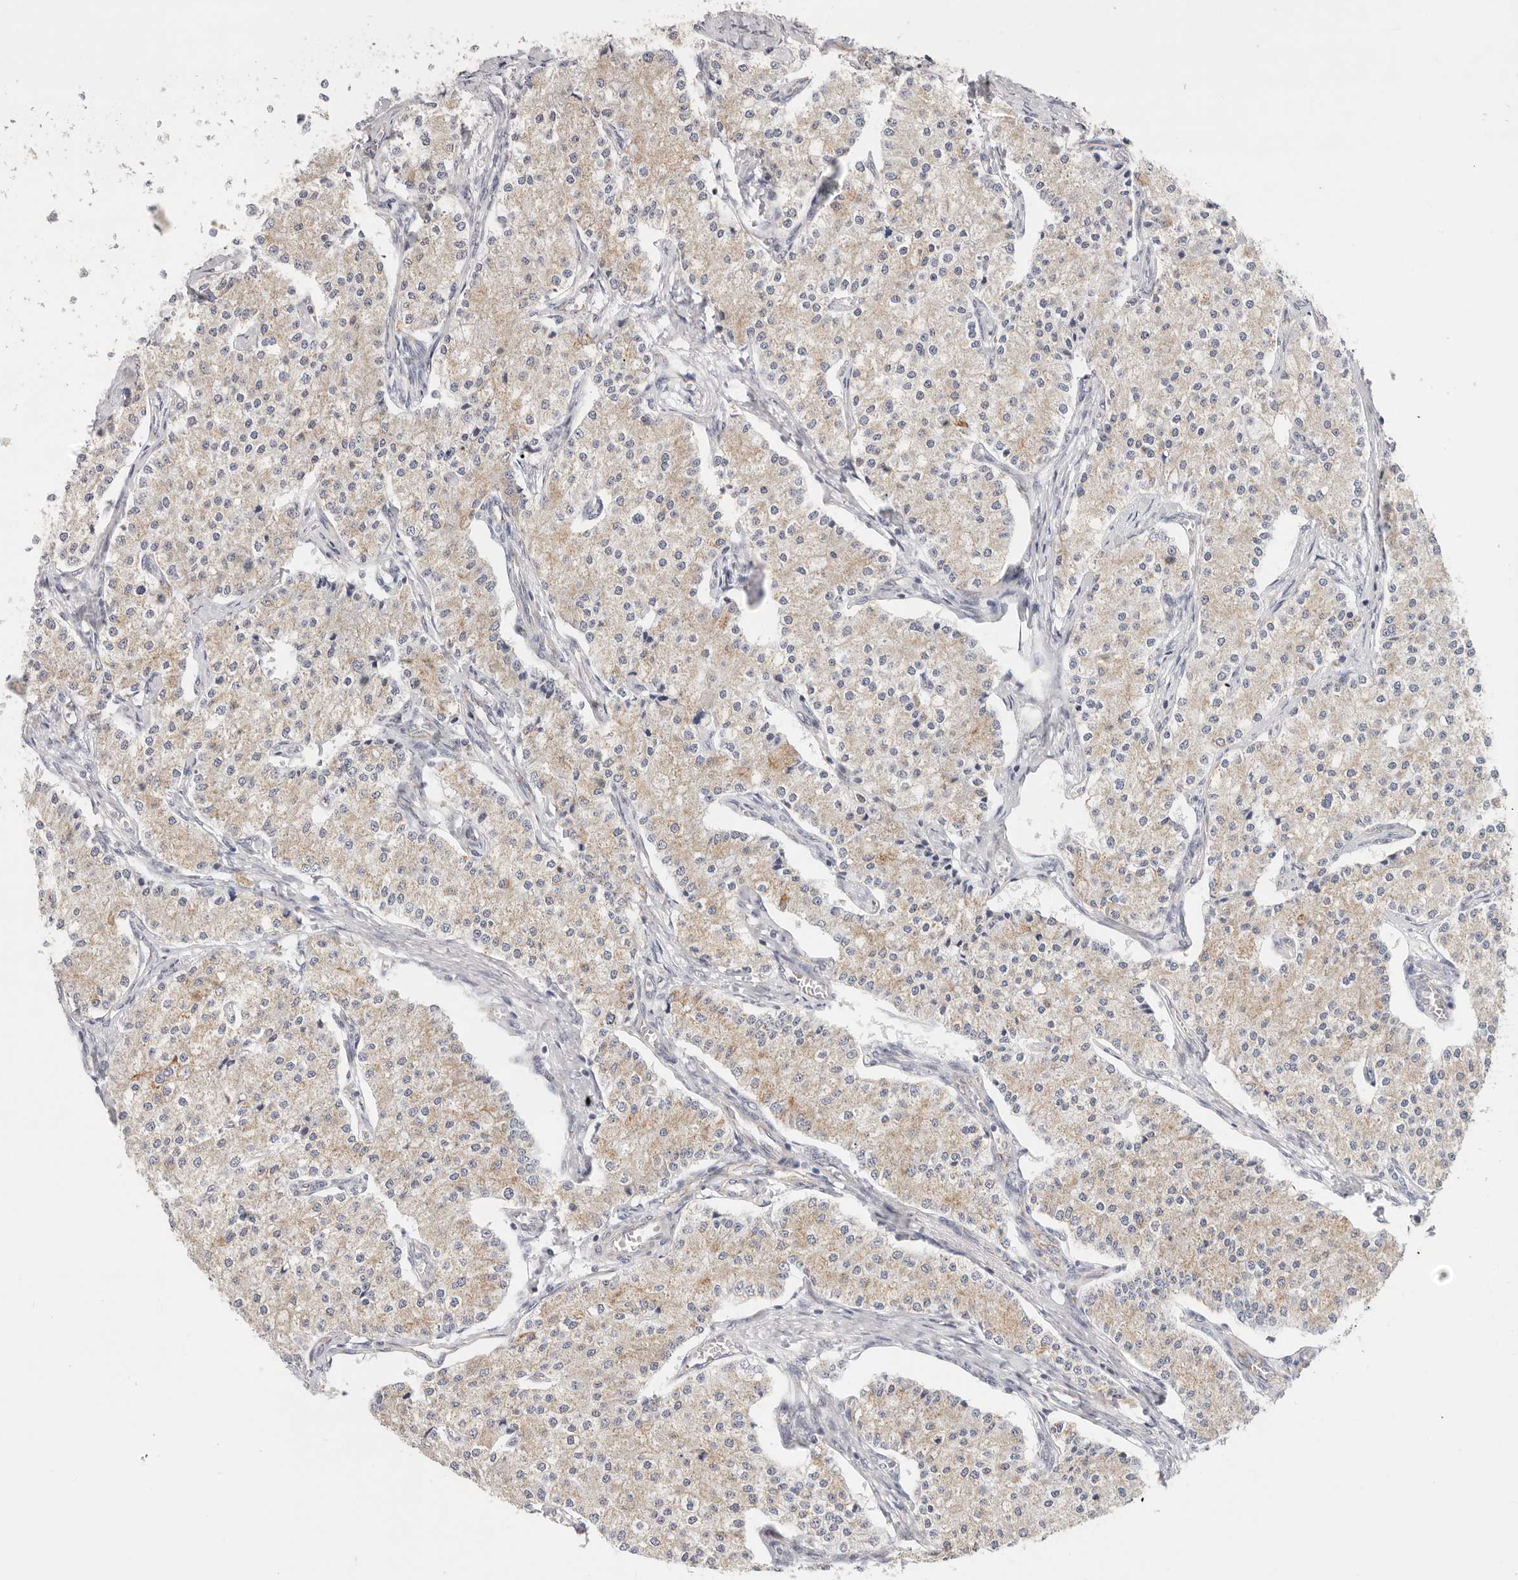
{"staining": {"intensity": "weak", "quantity": ">75%", "location": "cytoplasmic/membranous"}, "tissue": "carcinoid", "cell_type": "Tumor cells", "image_type": "cancer", "snomed": [{"axis": "morphology", "description": "Carcinoid, malignant, NOS"}, {"axis": "topography", "description": "Colon"}], "caption": "This photomicrograph shows carcinoid stained with immunohistochemistry to label a protein in brown. The cytoplasmic/membranous of tumor cells show weak positivity for the protein. Nuclei are counter-stained blue.", "gene": "AFDN", "patient": {"sex": "female", "age": 52}}